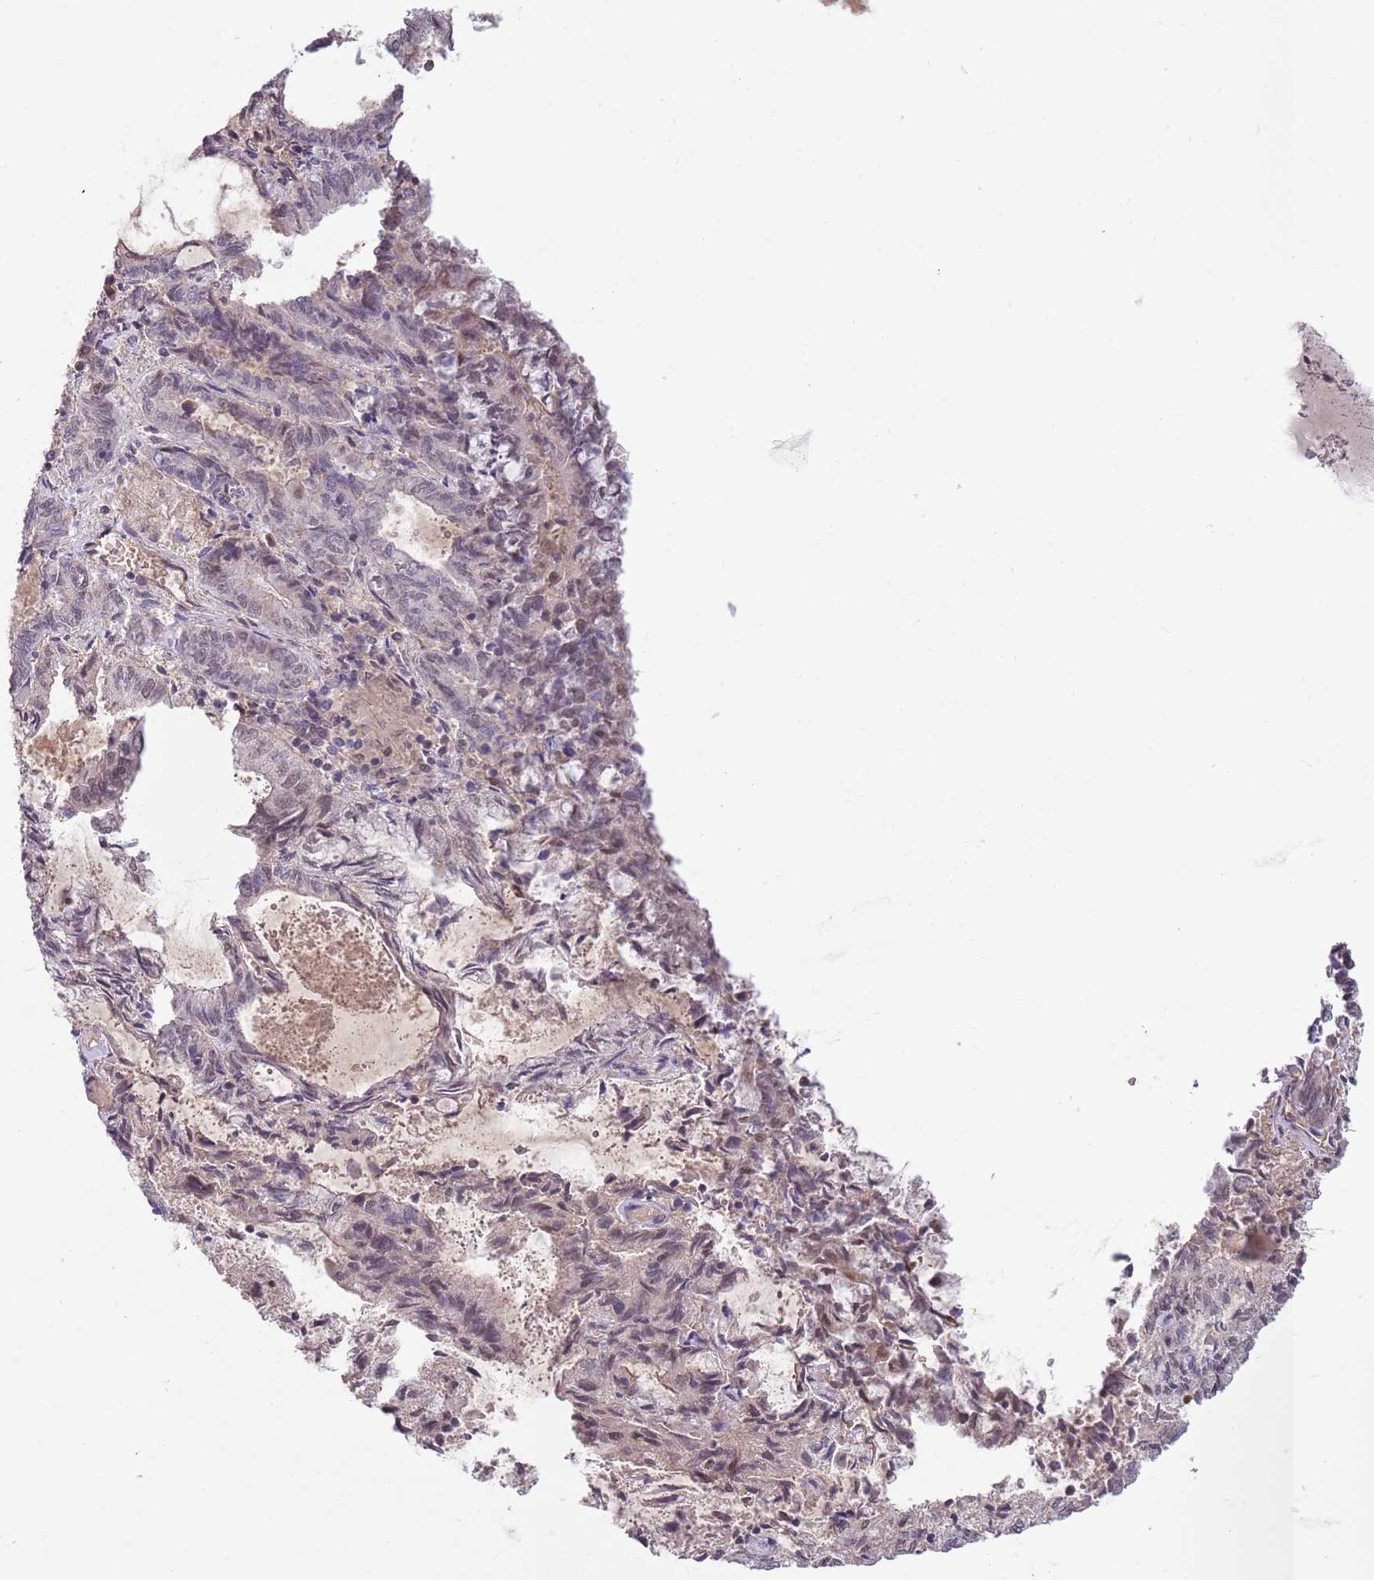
{"staining": {"intensity": "weak", "quantity": "<25%", "location": "nuclear"}, "tissue": "endometrial cancer", "cell_type": "Tumor cells", "image_type": "cancer", "snomed": [{"axis": "morphology", "description": "Adenocarcinoma, NOS"}, {"axis": "topography", "description": "Endometrium"}], "caption": "Immunohistochemistry (IHC) histopathology image of neoplastic tissue: endometrial adenocarcinoma stained with DAB reveals no significant protein expression in tumor cells. The staining is performed using DAB brown chromogen with nuclei counter-stained in using hematoxylin.", "gene": "ZBTB7A", "patient": {"sex": "female", "age": 80}}